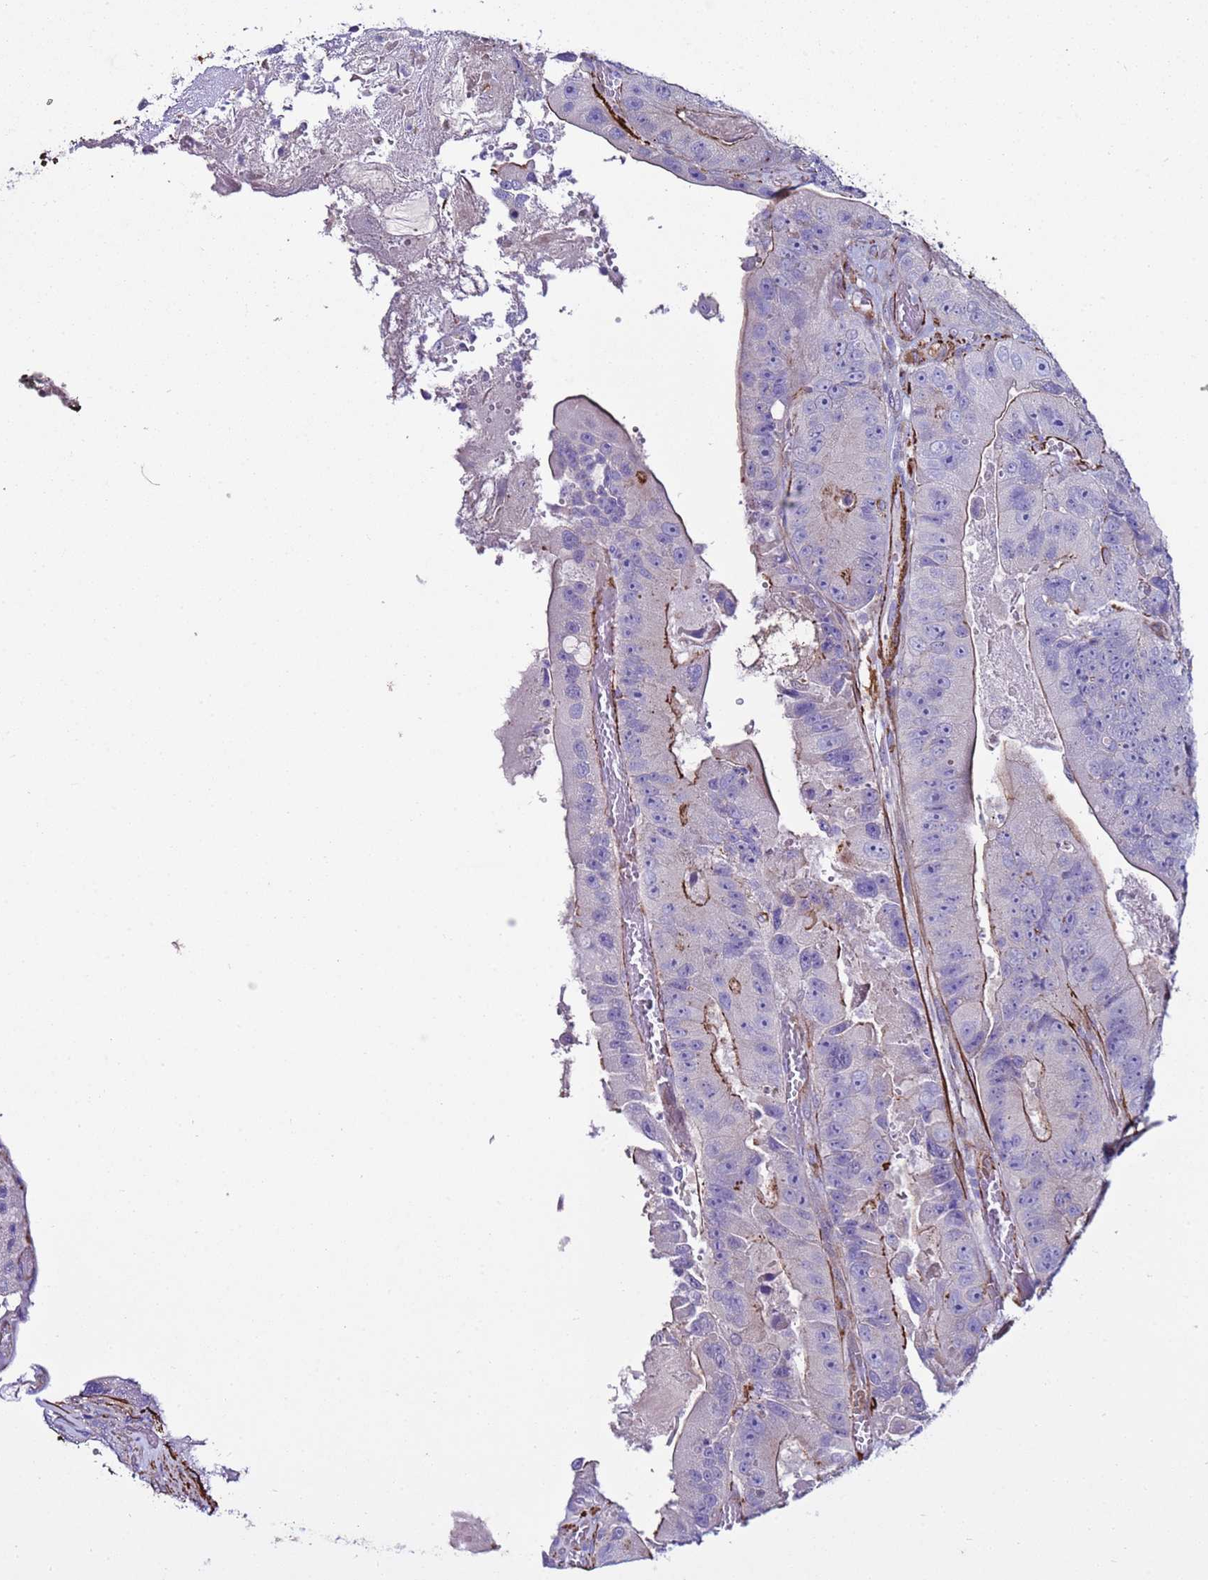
{"staining": {"intensity": "moderate", "quantity": "<25%", "location": "cytoplasmic/membranous"}, "tissue": "colorectal cancer", "cell_type": "Tumor cells", "image_type": "cancer", "snomed": [{"axis": "morphology", "description": "Adenocarcinoma, NOS"}, {"axis": "topography", "description": "Colon"}], "caption": "This image displays colorectal adenocarcinoma stained with immunohistochemistry to label a protein in brown. The cytoplasmic/membranous of tumor cells show moderate positivity for the protein. Nuclei are counter-stained blue.", "gene": "RABL2B", "patient": {"sex": "female", "age": 86}}